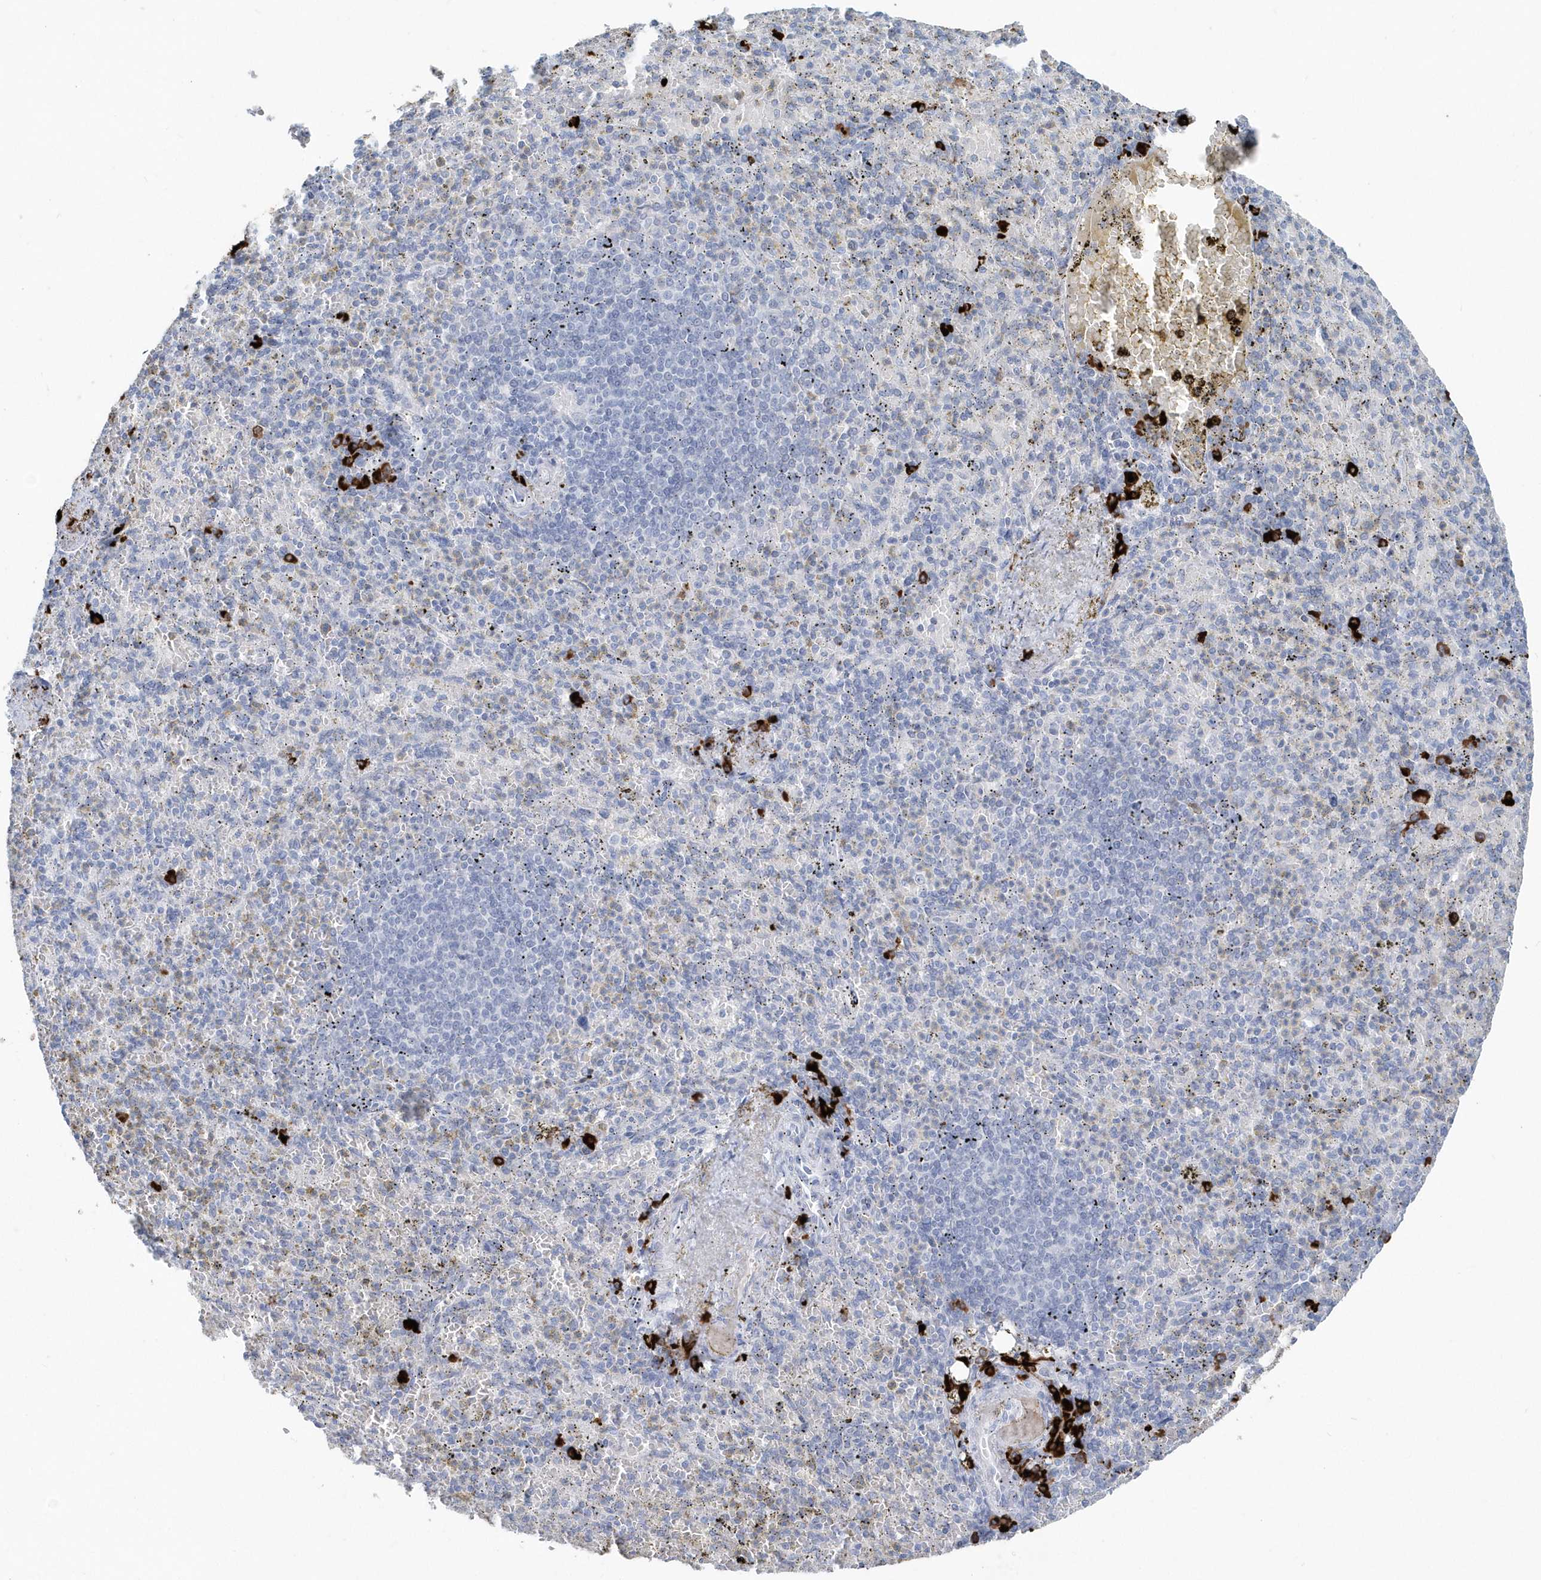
{"staining": {"intensity": "strong", "quantity": "<25%", "location": "cytoplasmic/membranous"}, "tissue": "spleen", "cell_type": "Cells in red pulp", "image_type": "normal", "snomed": [{"axis": "morphology", "description": "Normal tissue, NOS"}, {"axis": "topography", "description": "Spleen"}], "caption": "Strong cytoplasmic/membranous positivity is appreciated in approximately <25% of cells in red pulp in normal spleen. Using DAB (3,3'-diaminobenzidine) (brown) and hematoxylin (blue) stains, captured at high magnification using brightfield microscopy.", "gene": "JCHAIN", "patient": {"sex": "female", "age": 74}}